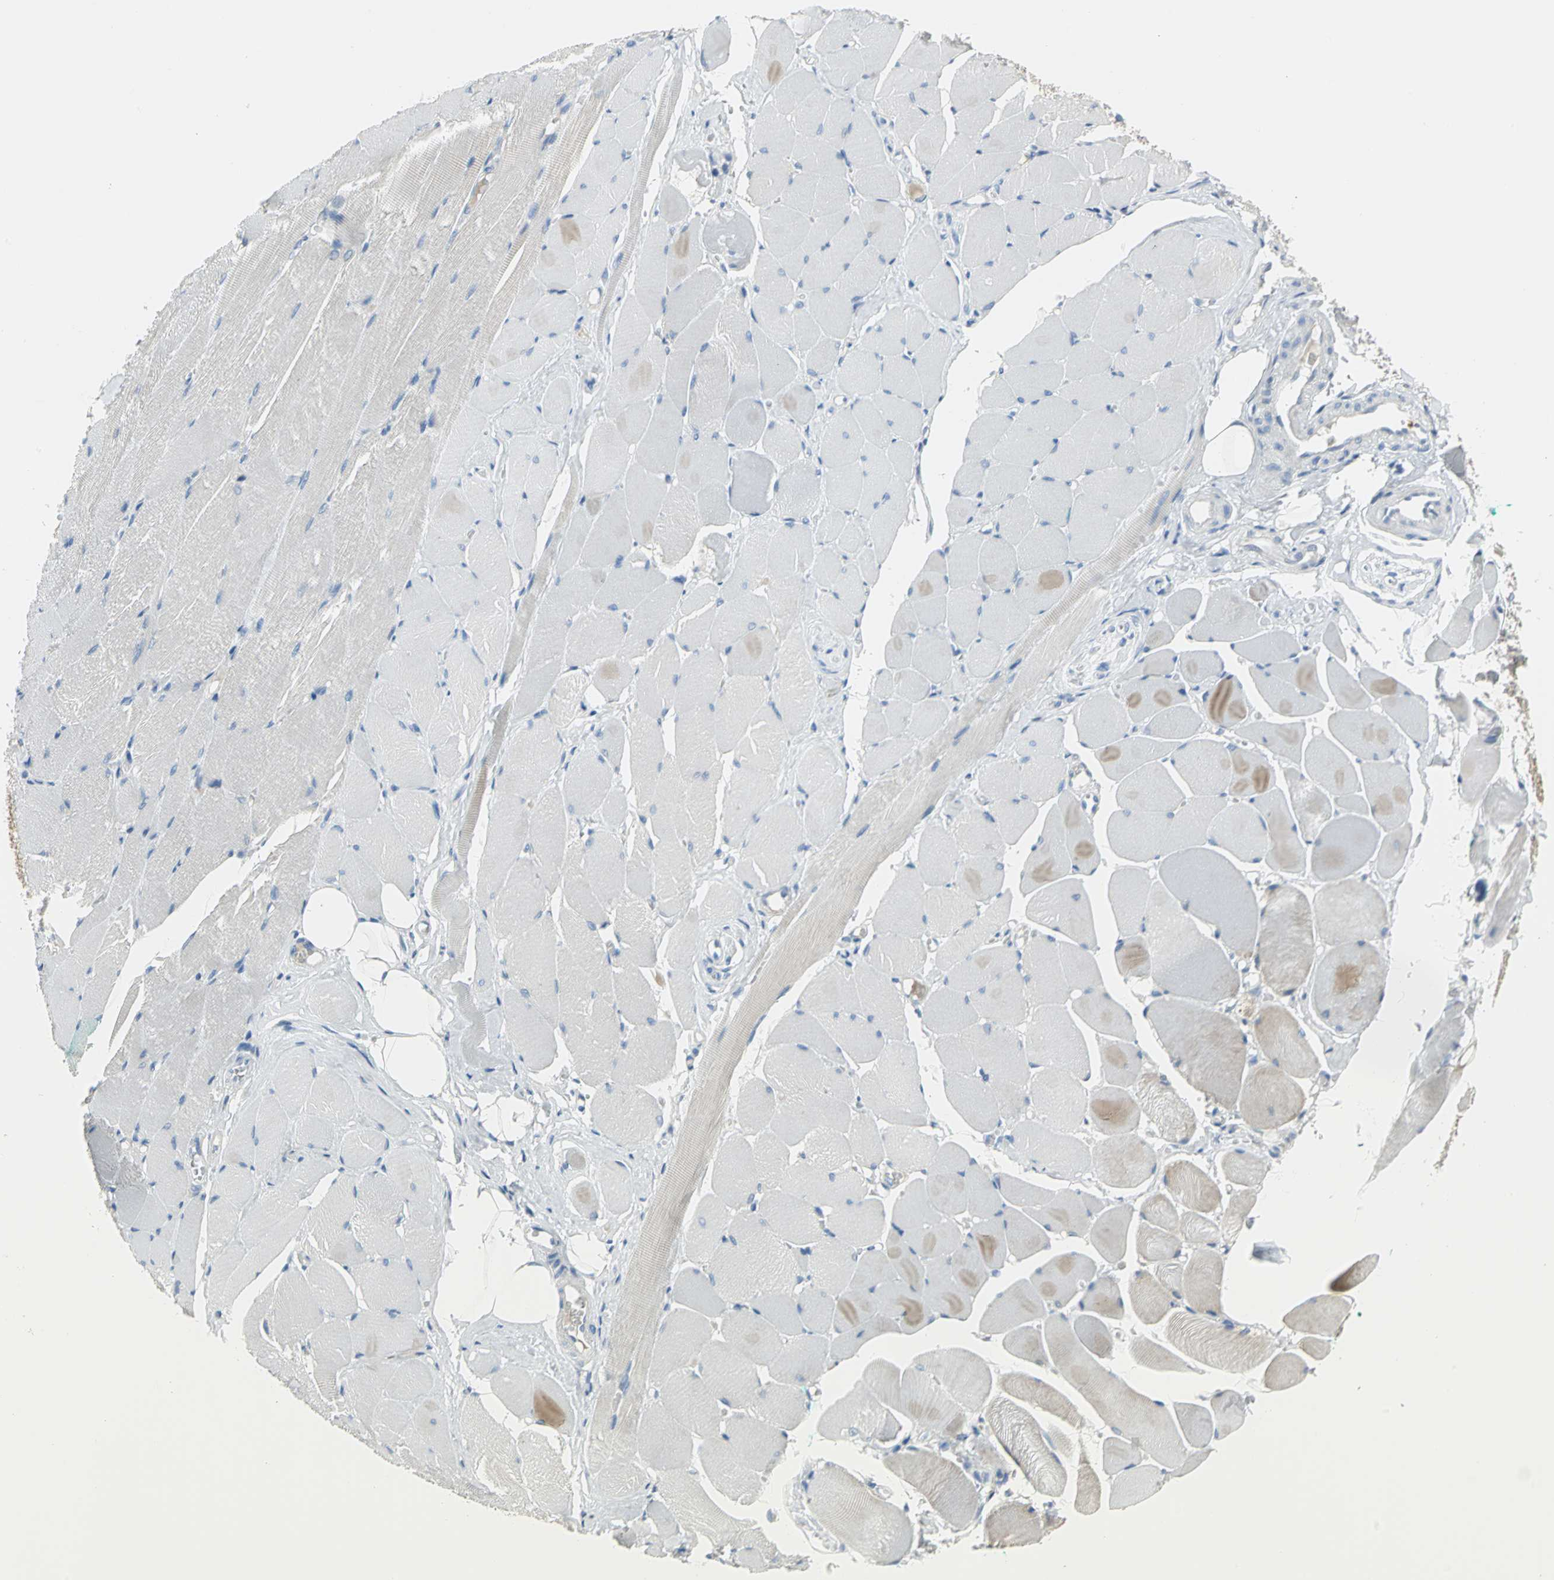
{"staining": {"intensity": "negative", "quantity": "none", "location": "none"}, "tissue": "skeletal muscle", "cell_type": "Myocytes", "image_type": "normal", "snomed": [{"axis": "morphology", "description": "Normal tissue, NOS"}, {"axis": "topography", "description": "Skeletal muscle"}, {"axis": "topography", "description": "Peripheral nerve tissue"}], "caption": "DAB (3,3'-diaminobenzidine) immunohistochemical staining of unremarkable skeletal muscle demonstrates no significant staining in myocytes. Nuclei are stained in blue.", "gene": "ALOX15", "patient": {"sex": "female", "age": 84}}